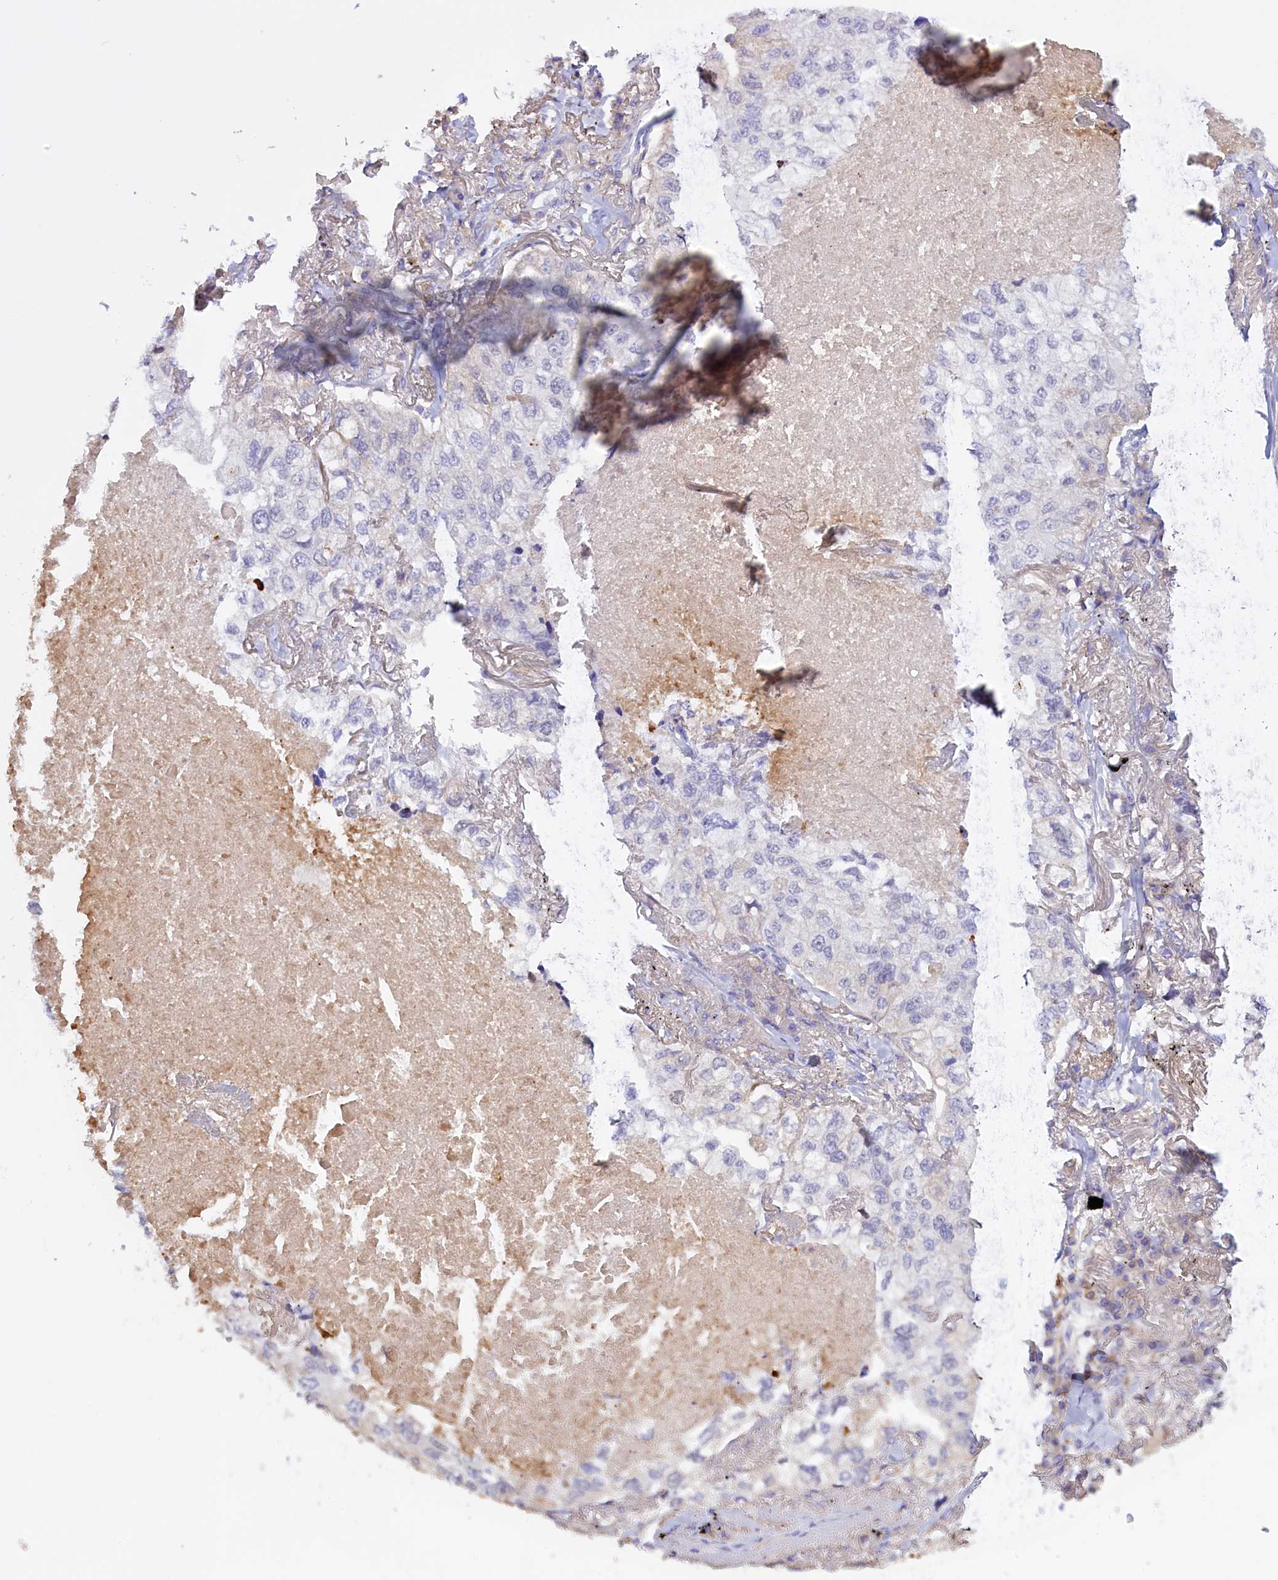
{"staining": {"intensity": "negative", "quantity": "none", "location": "none"}, "tissue": "lung cancer", "cell_type": "Tumor cells", "image_type": "cancer", "snomed": [{"axis": "morphology", "description": "Adenocarcinoma, NOS"}, {"axis": "topography", "description": "Lung"}], "caption": "This is an IHC image of human lung adenocarcinoma. There is no expression in tumor cells.", "gene": "FAM149B1", "patient": {"sex": "male", "age": 65}}